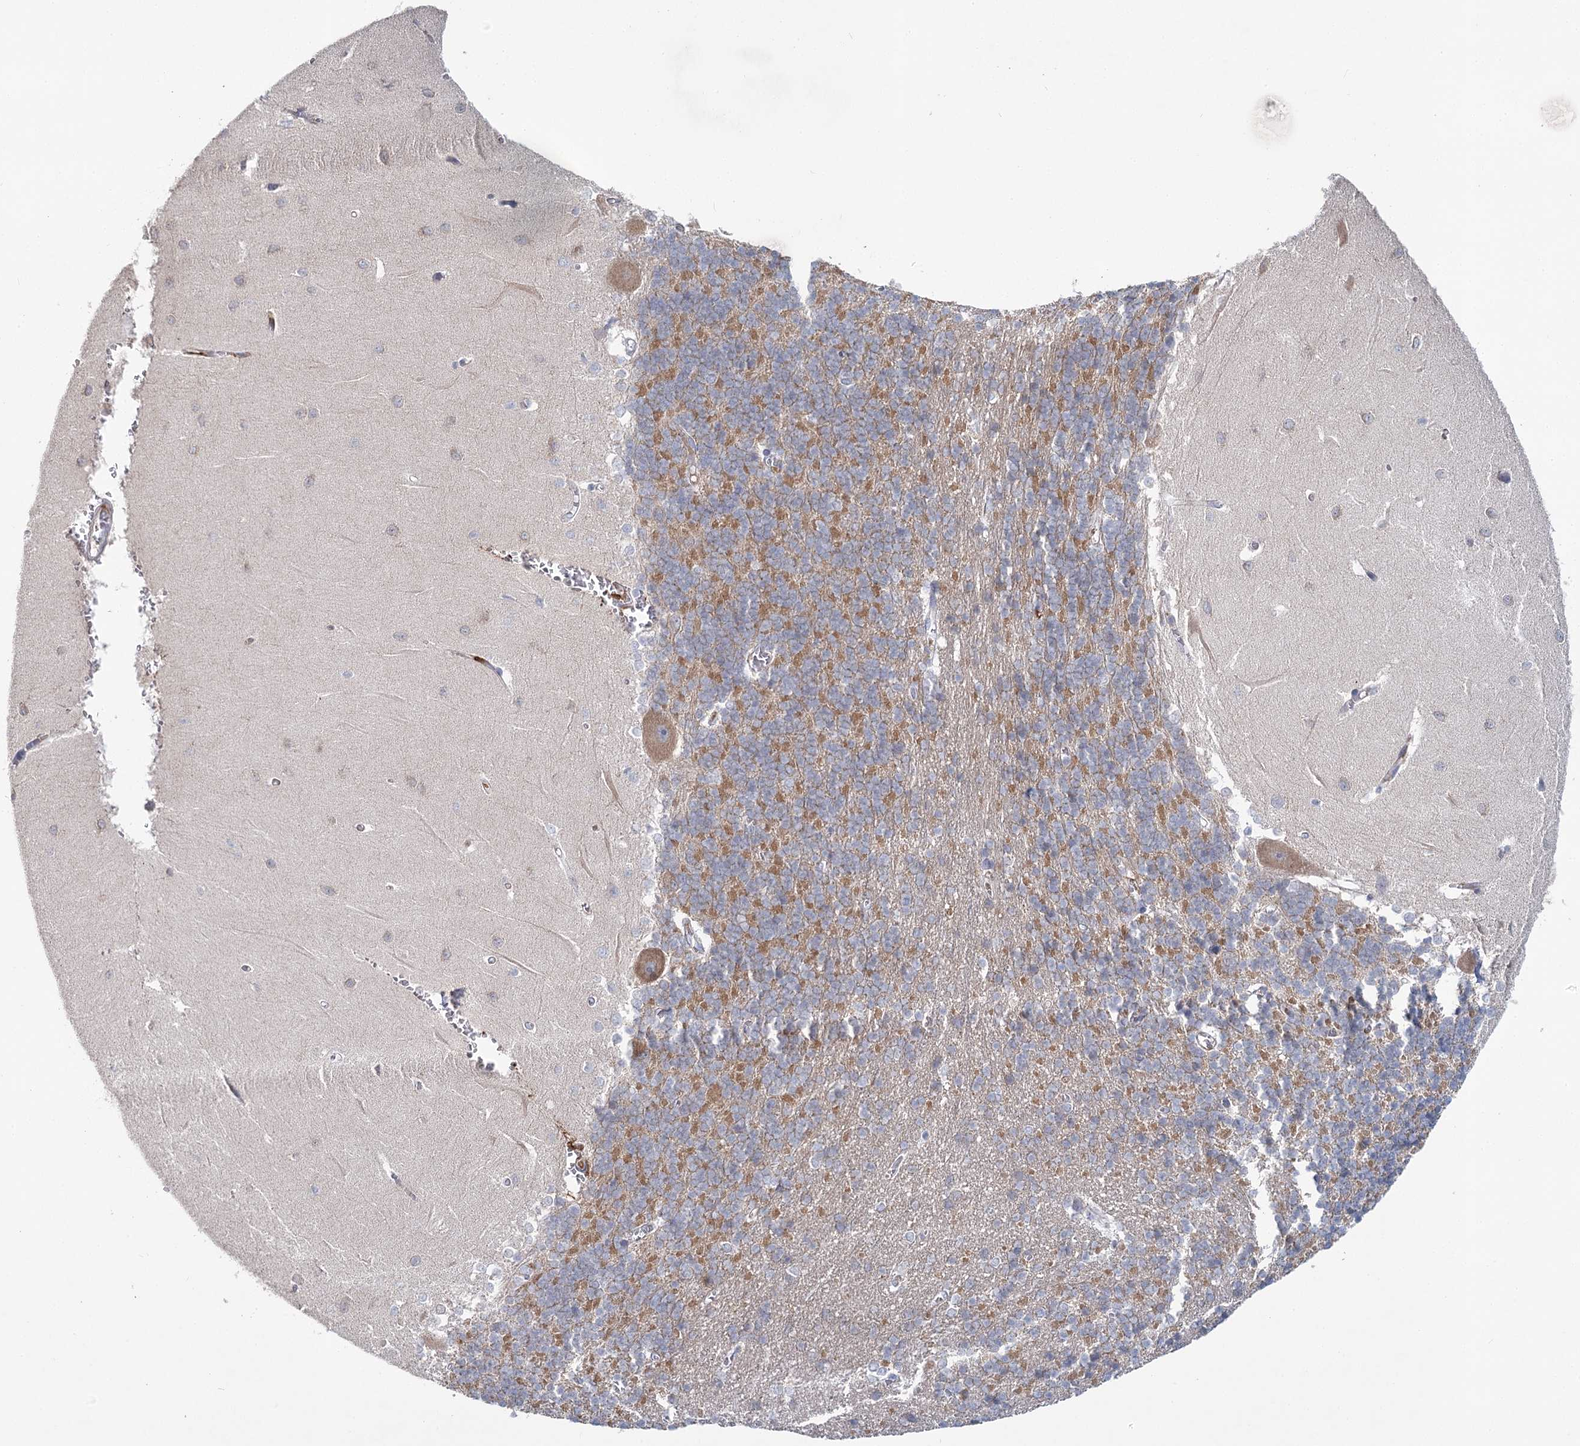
{"staining": {"intensity": "moderate", "quantity": "<25%", "location": "cytoplasmic/membranous"}, "tissue": "cerebellum", "cell_type": "Cells in granular layer", "image_type": "normal", "snomed": [{"axis": "morphology", "description": "Normal tissue, NOS"}, {"axis": "topography", "description": "Cerebellum"}], "caption": "An image of human cerebellum stained for a protein reveals moderate cytoplasmic/membranous brown staining in cells in granular layer. (brown staining indicates protein expression, while blue staining denotes nuclei).", "gene": "ARHGAP44", "patient": {"sex": "male", "age": 37}}